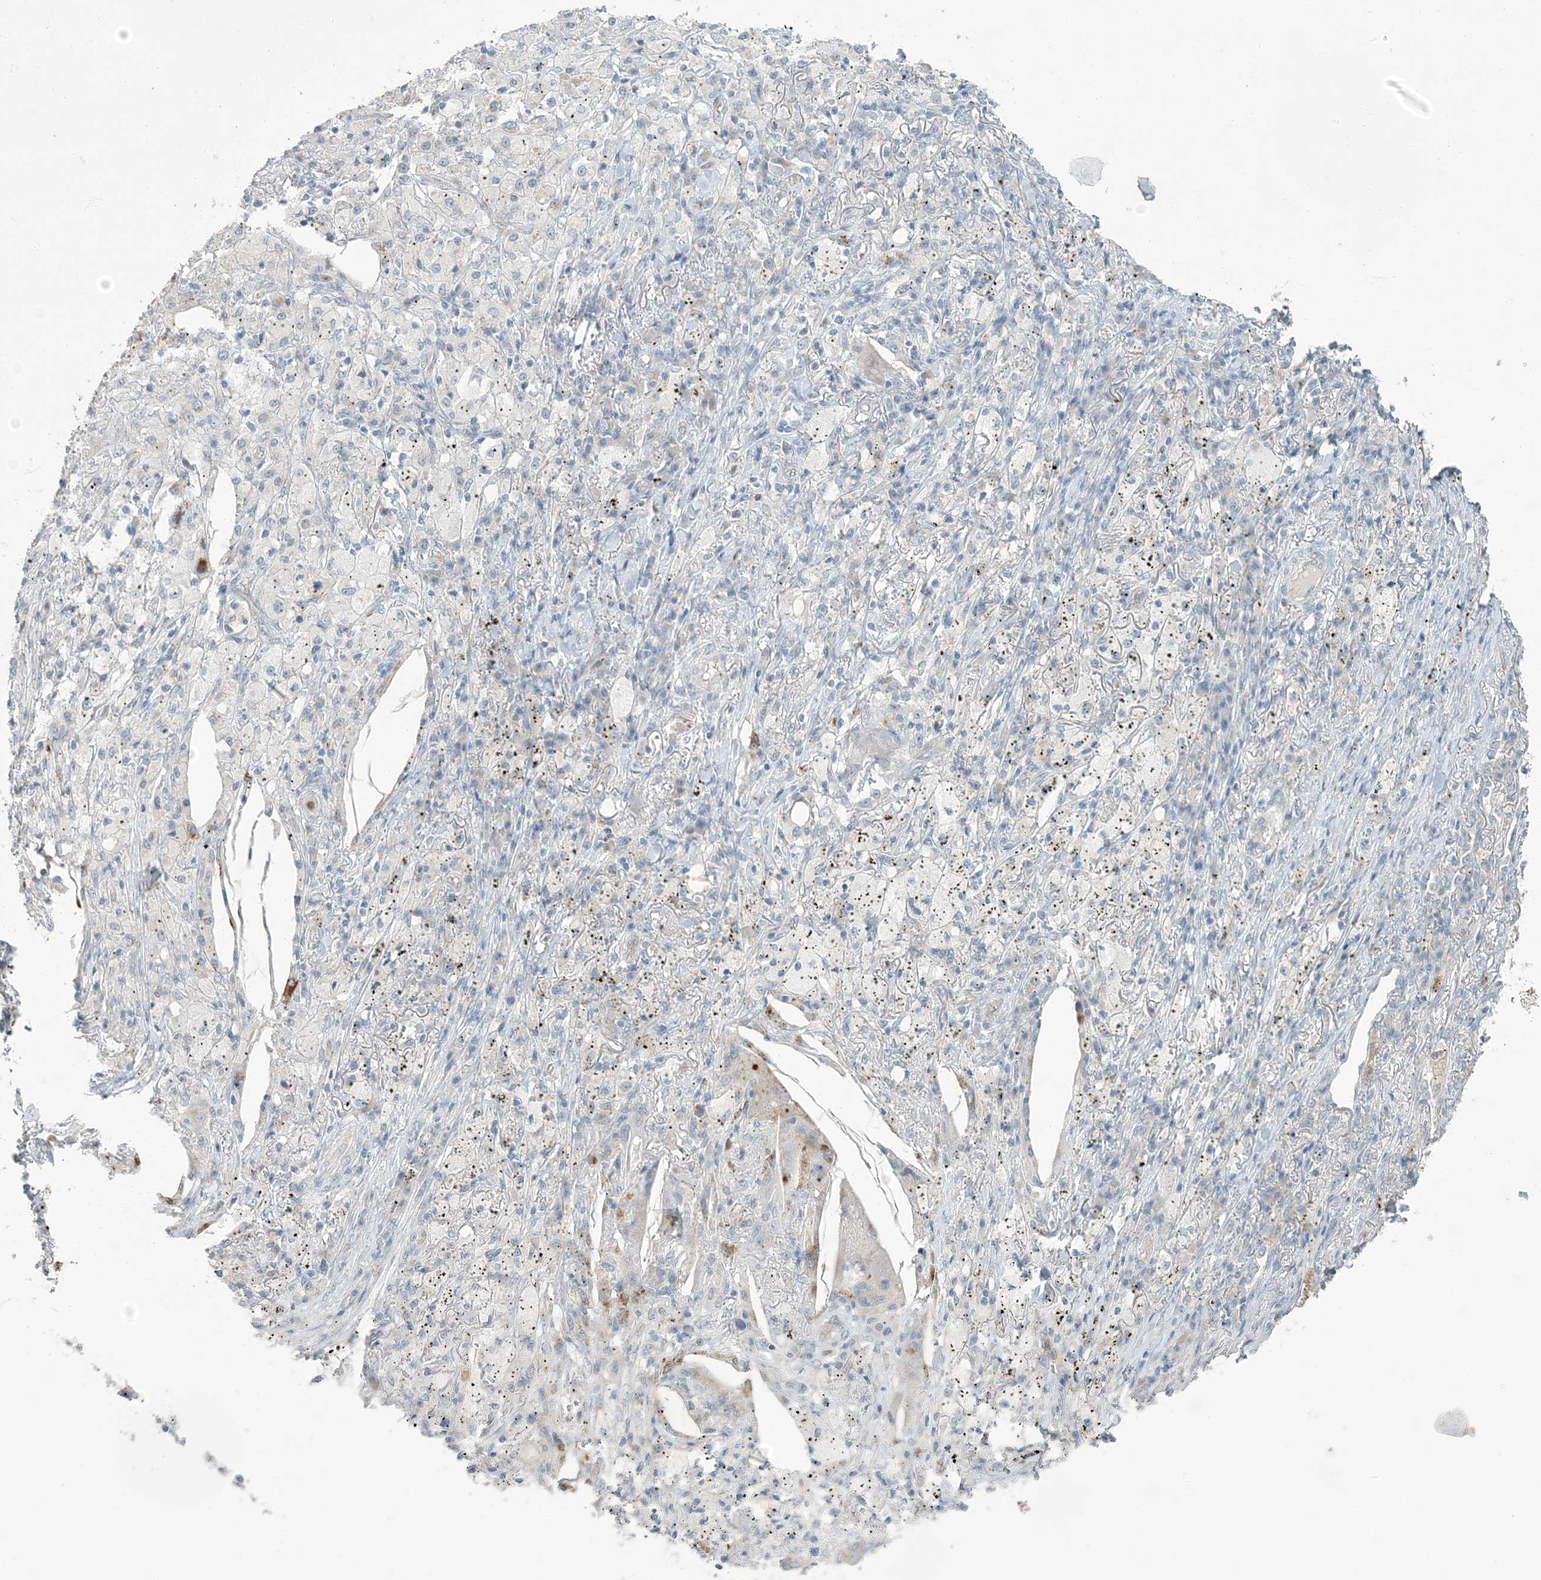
{"staining": {"intensity": "negative", "quantity": "none", "location": "none"}, "tissue": "lung cancer", "cell_type": "Tumor cells", "image_type": "cancer", "snomed": [{"axis": "morphology", "description": "Squamous cell carcinoma, NOS"}, {"axis": "topography", "description": "Lung"}], "caption": "Lung squamous cell carcinoma was stained to show a protein in brown. There is no significant positivity in tumor cells.", "gene": "EPHA4", "patient": {"sex": "female", "age": 63}}